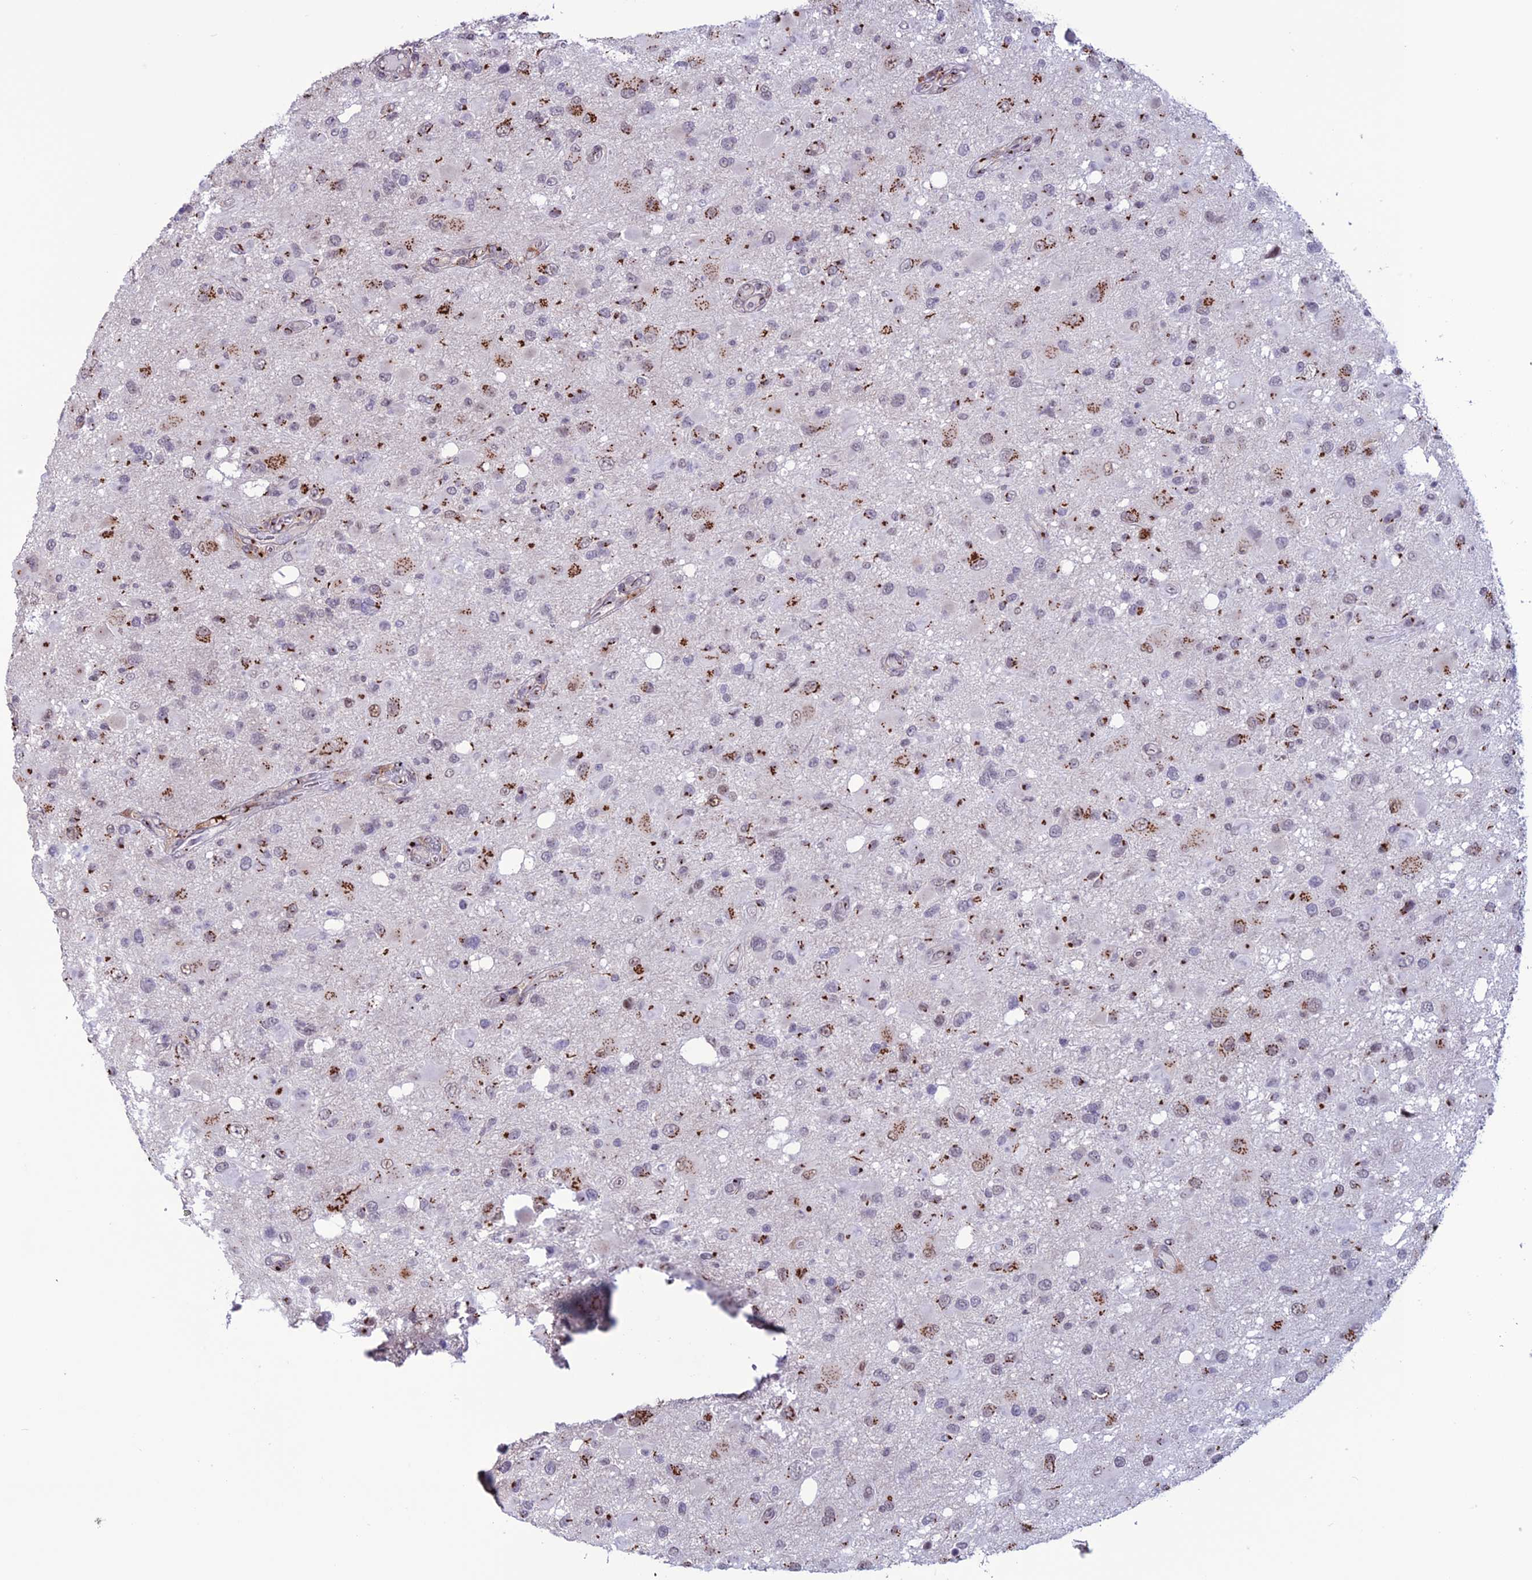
{"staining": {"intensity": "strong", "quantity": "25%-75%", "location": "cytoplasmic/membranous"}, "tissue": "glioma", "cell_type": "Tumor cells", "image_type": "cancer", "snomed": [{"axis": "morphology", "description": "Glioma, malignant, High grade"}, {"axis": "topography", "description": "Brain"}], "caption": "Malignant high-grade glioma stained for a protein (brown) demonstrates strong cytoplasmic/membranous positive staining in about 25%-75% of tumor cells.", "gene": "PLEKHA4", "patient": {"sex": "male", "age": 53}}